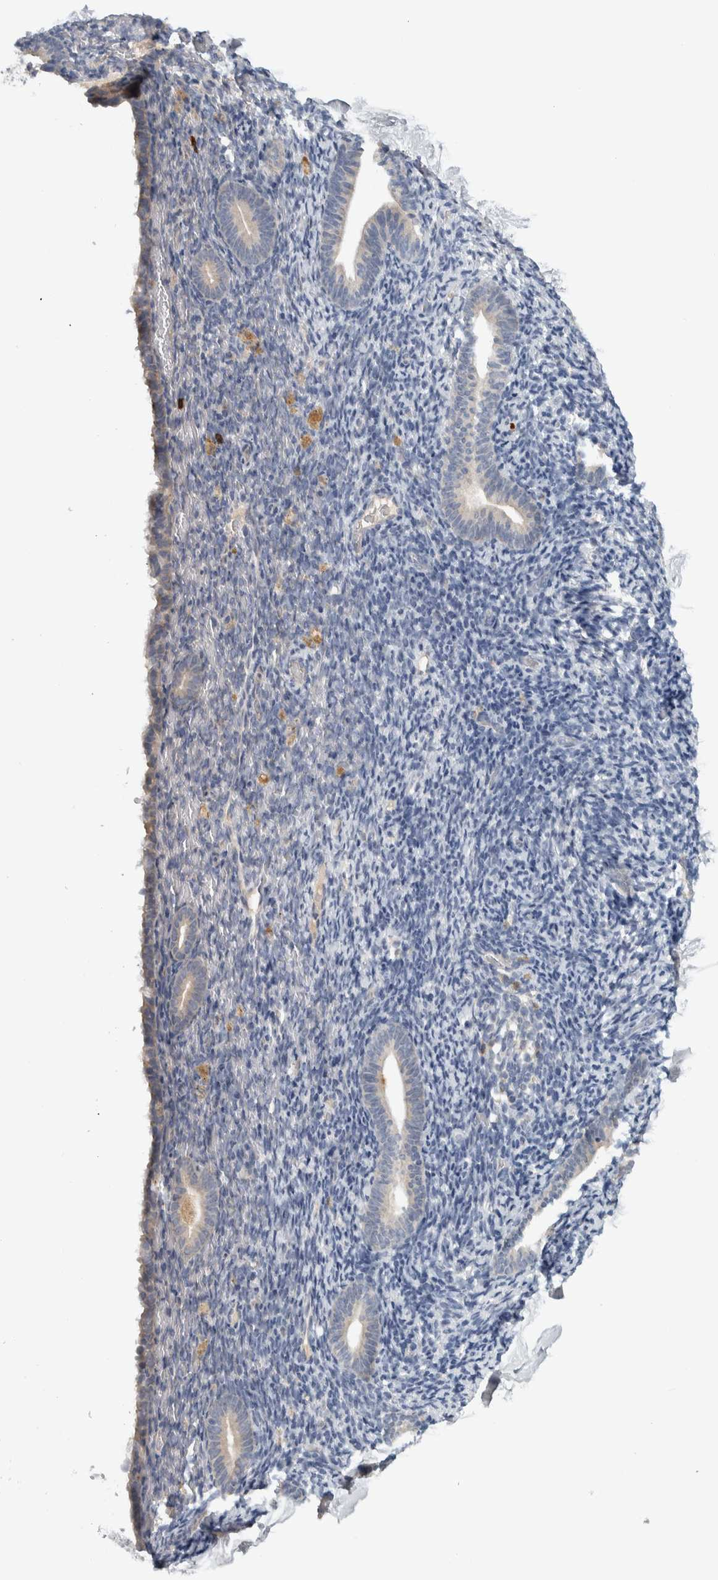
{"staining": {"intensity": "negative", "quantity": "none", "location": "none"}, "tissue": "endometrium", "cell_type": "Cells in endometrial stroma", "image_type": "normal", "snomed": [{"axis": "morphology", "description": "Normal tissue, NOS"}, {"axis": "topography", "description": "Endometrium"}], "caption": "Cells in endometrial stroma are negative for brown protein staining in benign endometrium. Brightfield microscopy of immunohistochemistry (IHC) stained with DAB (3,3'-diaminobenzidine) (brown) and hematoxylin (blue), captured at high magnification.", "gene": "ADPRM", "patient": {"sex": "female", "age": 51}}